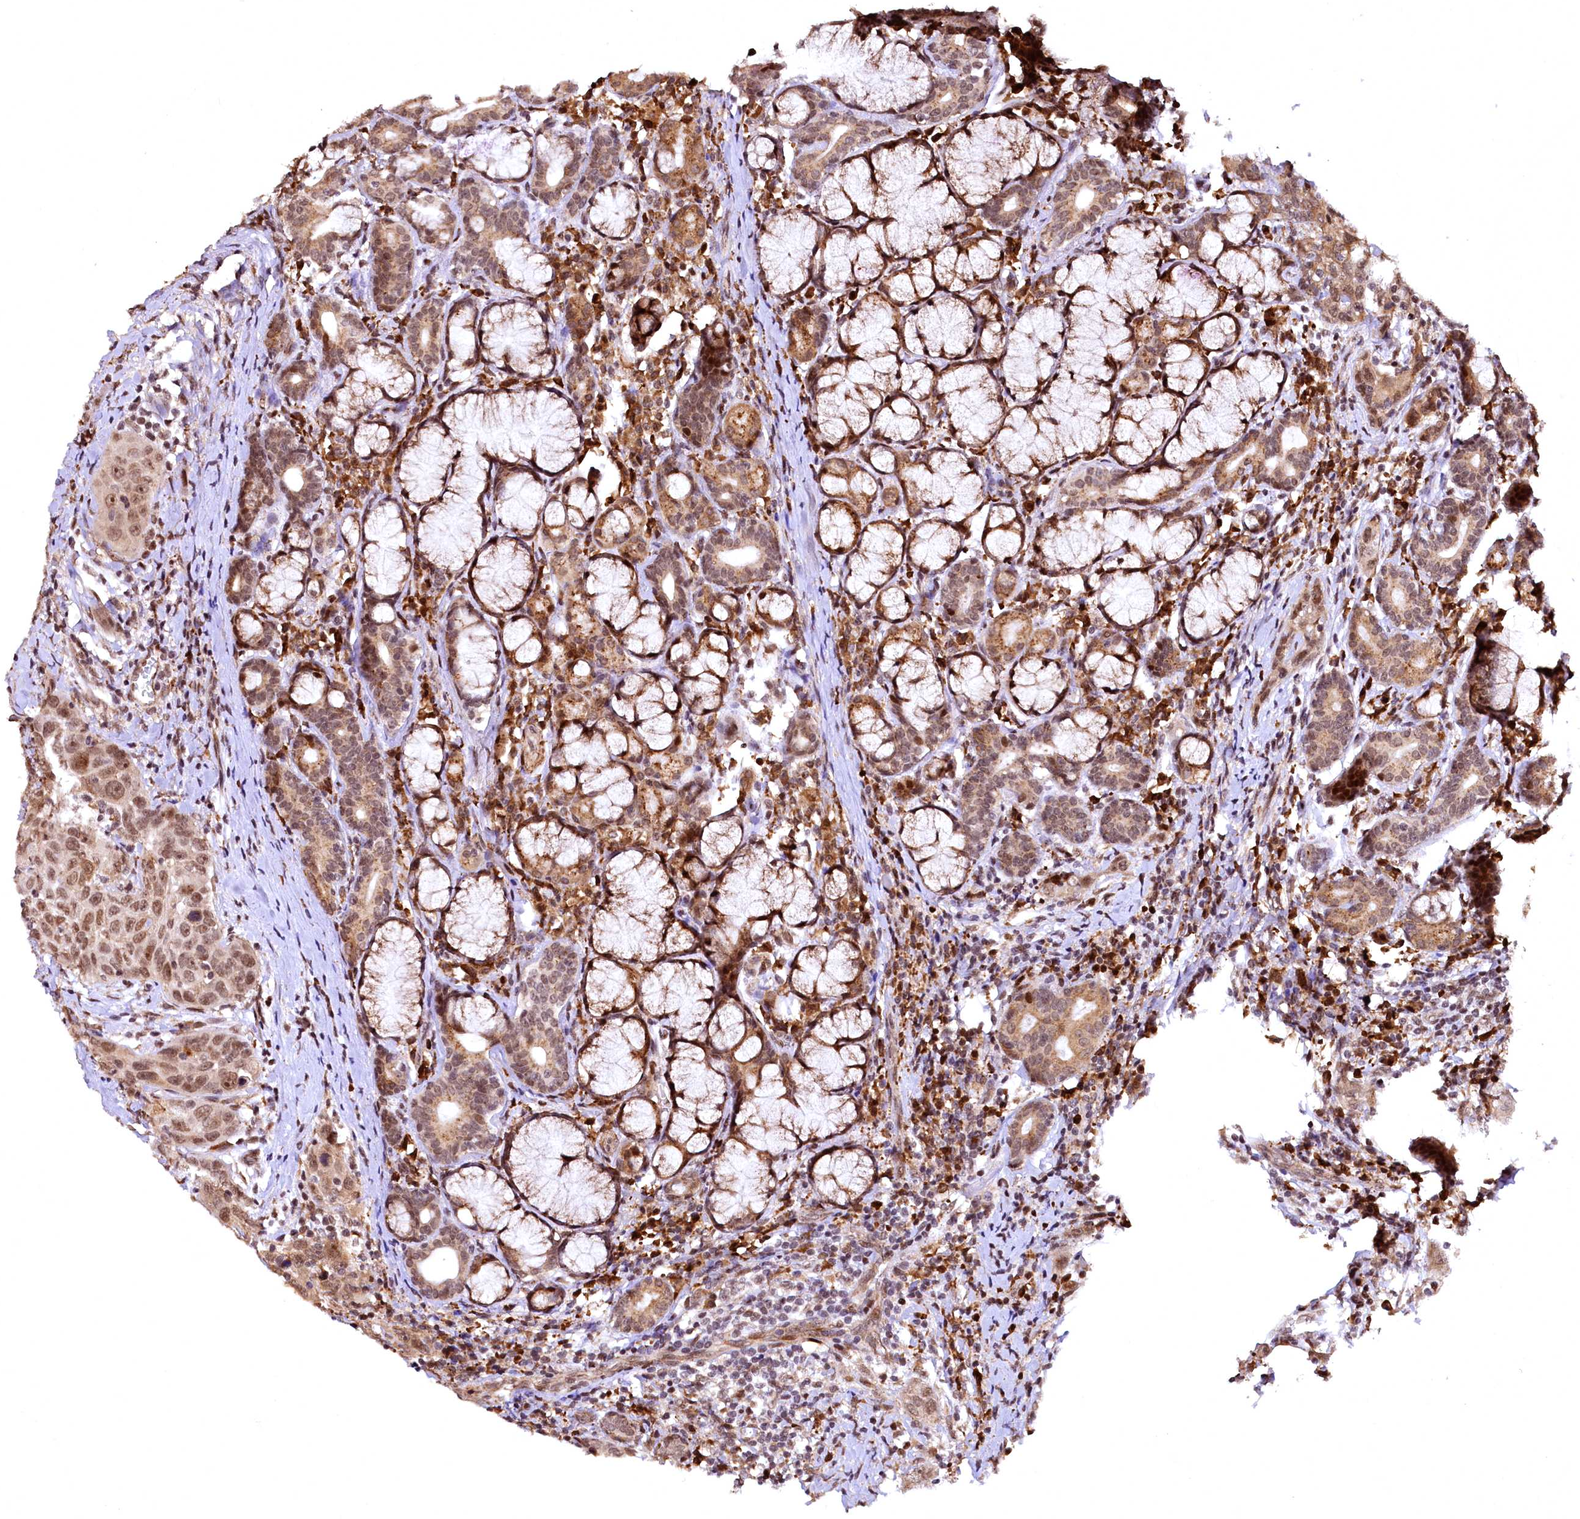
{"staining": {"intensity": "moderate", "quantity": ">75%", "location": "nuclear"}, "tissue": "head and neck cancer", "cell_type": "Tumor cells", "image_type": "cancer", "snomed": [{"axis": "morphology", "description": "Squamous cell carcinoma, NOS"}, {"axis": "topography", "description": "Oral tissue"}, {"axis": "topography", "description": "Head-Neck"}], "caption": "Protein expression analysis of head and neck cancer (squamous cell carcinoma) exhibits moderate nuclear staining in about >75% of tumor cells. (DAB = brown stain, brightfield microscopy at high magnification).", "gene": "PDS5B", "patient": {"sex": "female", "age": 50}}